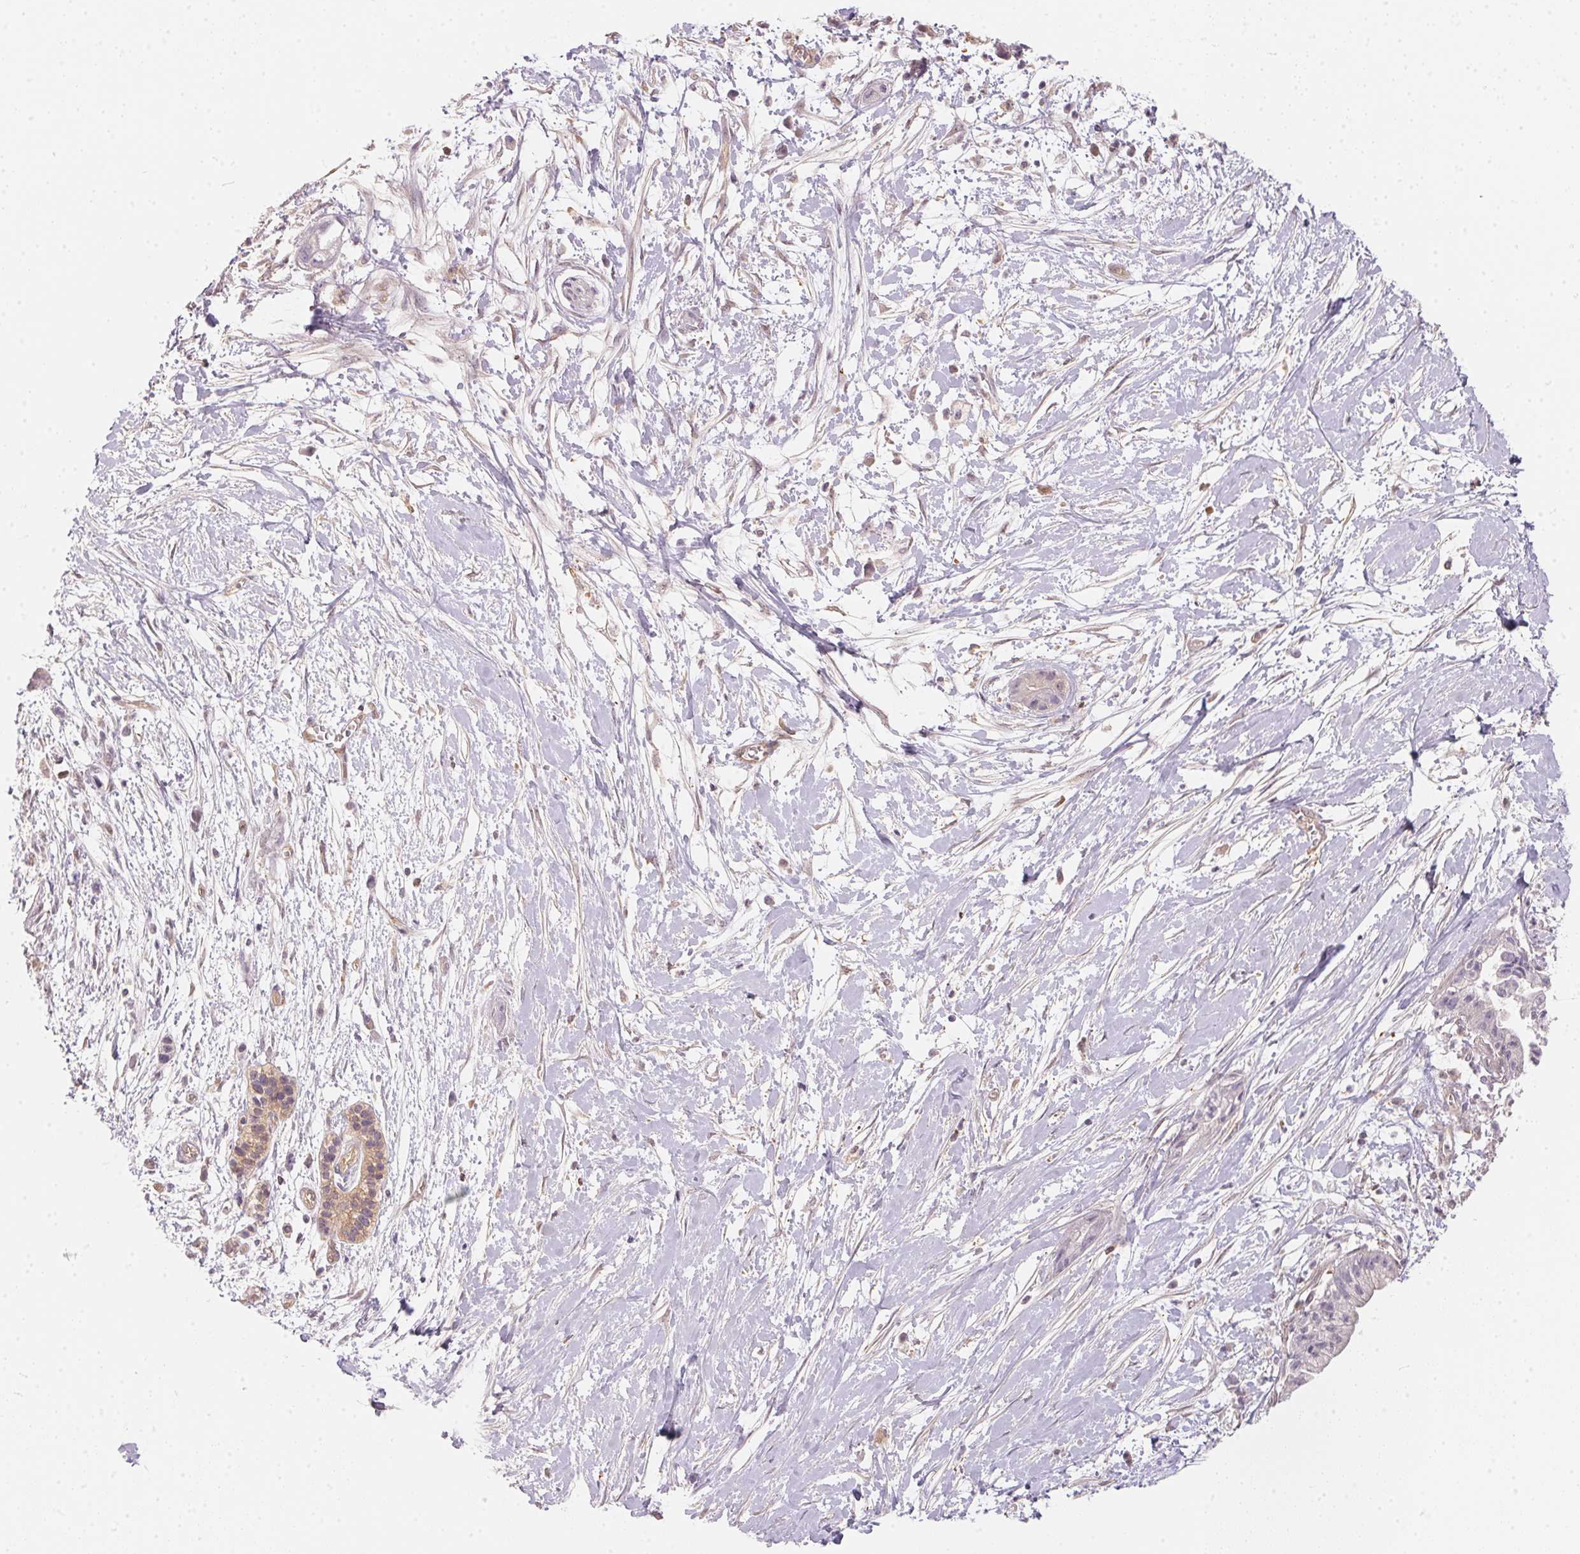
{"staining": {"intensity": "negative", "quantity": "none", "location": "none"}, "tissue": "pancreatic cancer", "cell_type": "Tumor cells", "image_type": "cancer", "snomed": [{"axis": "morphology", "description": "Normal tissue, NOS"}, {"axis": "morphology", "description": "Adenocarcinoma, NOS"}, {"axis": "topography", "description": "Lymph node"}, {"axis": "topography", "description": "Pancreas"}], "caption": "Adenocarcinoma (pancreatic) was stained to show a protein in brown. There is no significant staining in tumor cells.", "gene": "BLMH", "patient": {"sex": "female", "age": 58}}